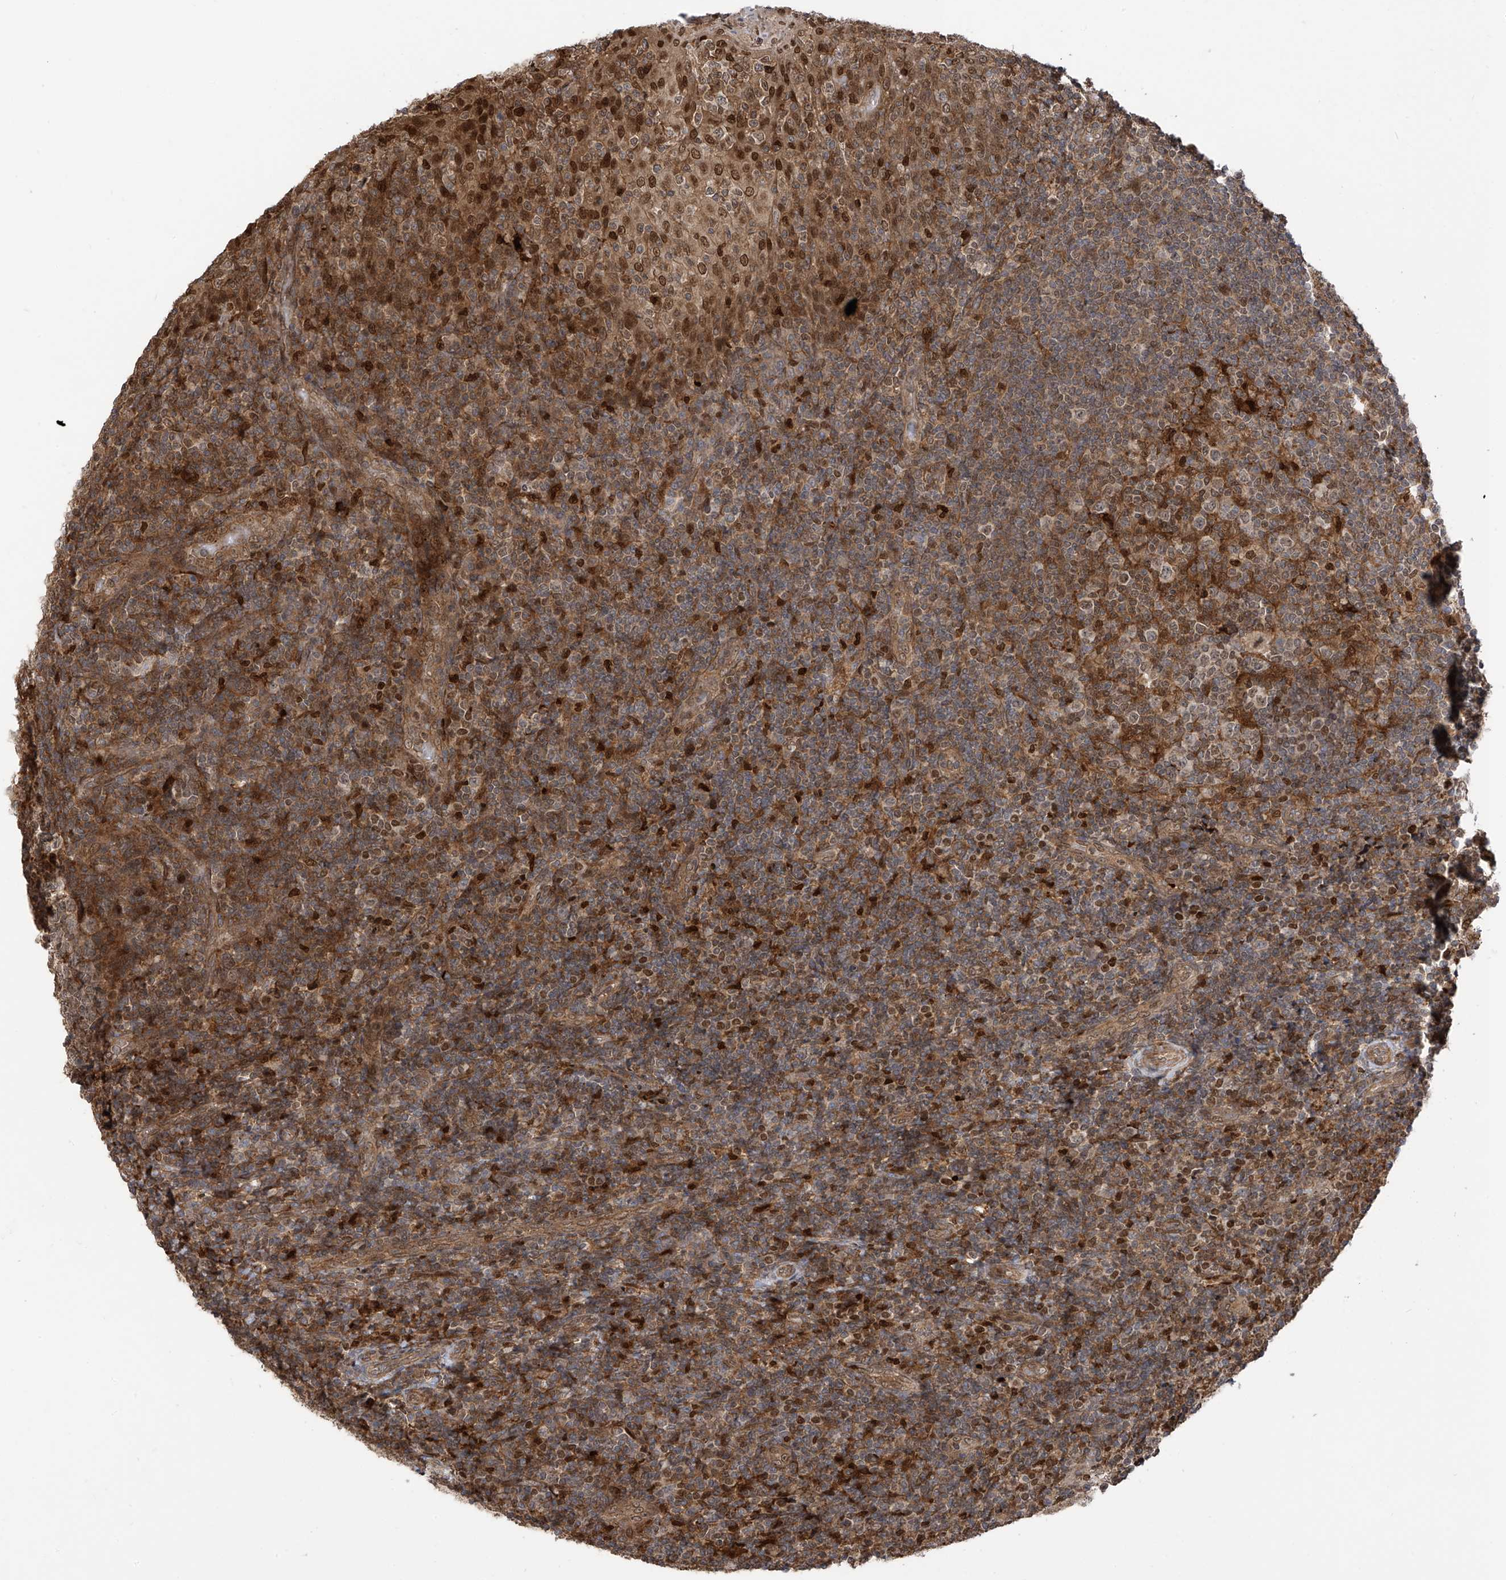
{"staining": {"intensity": "moderate", "quantity": "25%-75%", "location": "cytoplasmic/membranous"}, "tissue": "tonsil", "cell_type": "Germinal center cells", "image_type": "normal", "snomed": [{"axis": "morphology", "description": "Normal tissue, NOS"}, {"axis": "topography", "description": "Tonsil"}], "caption": "Tonsil stained for a protein displays moderate cytoplasmic/membranous positivity in germinal center cells.", "gene": "ATAD2B", "patient": {"sex": "female", "age": 19}}